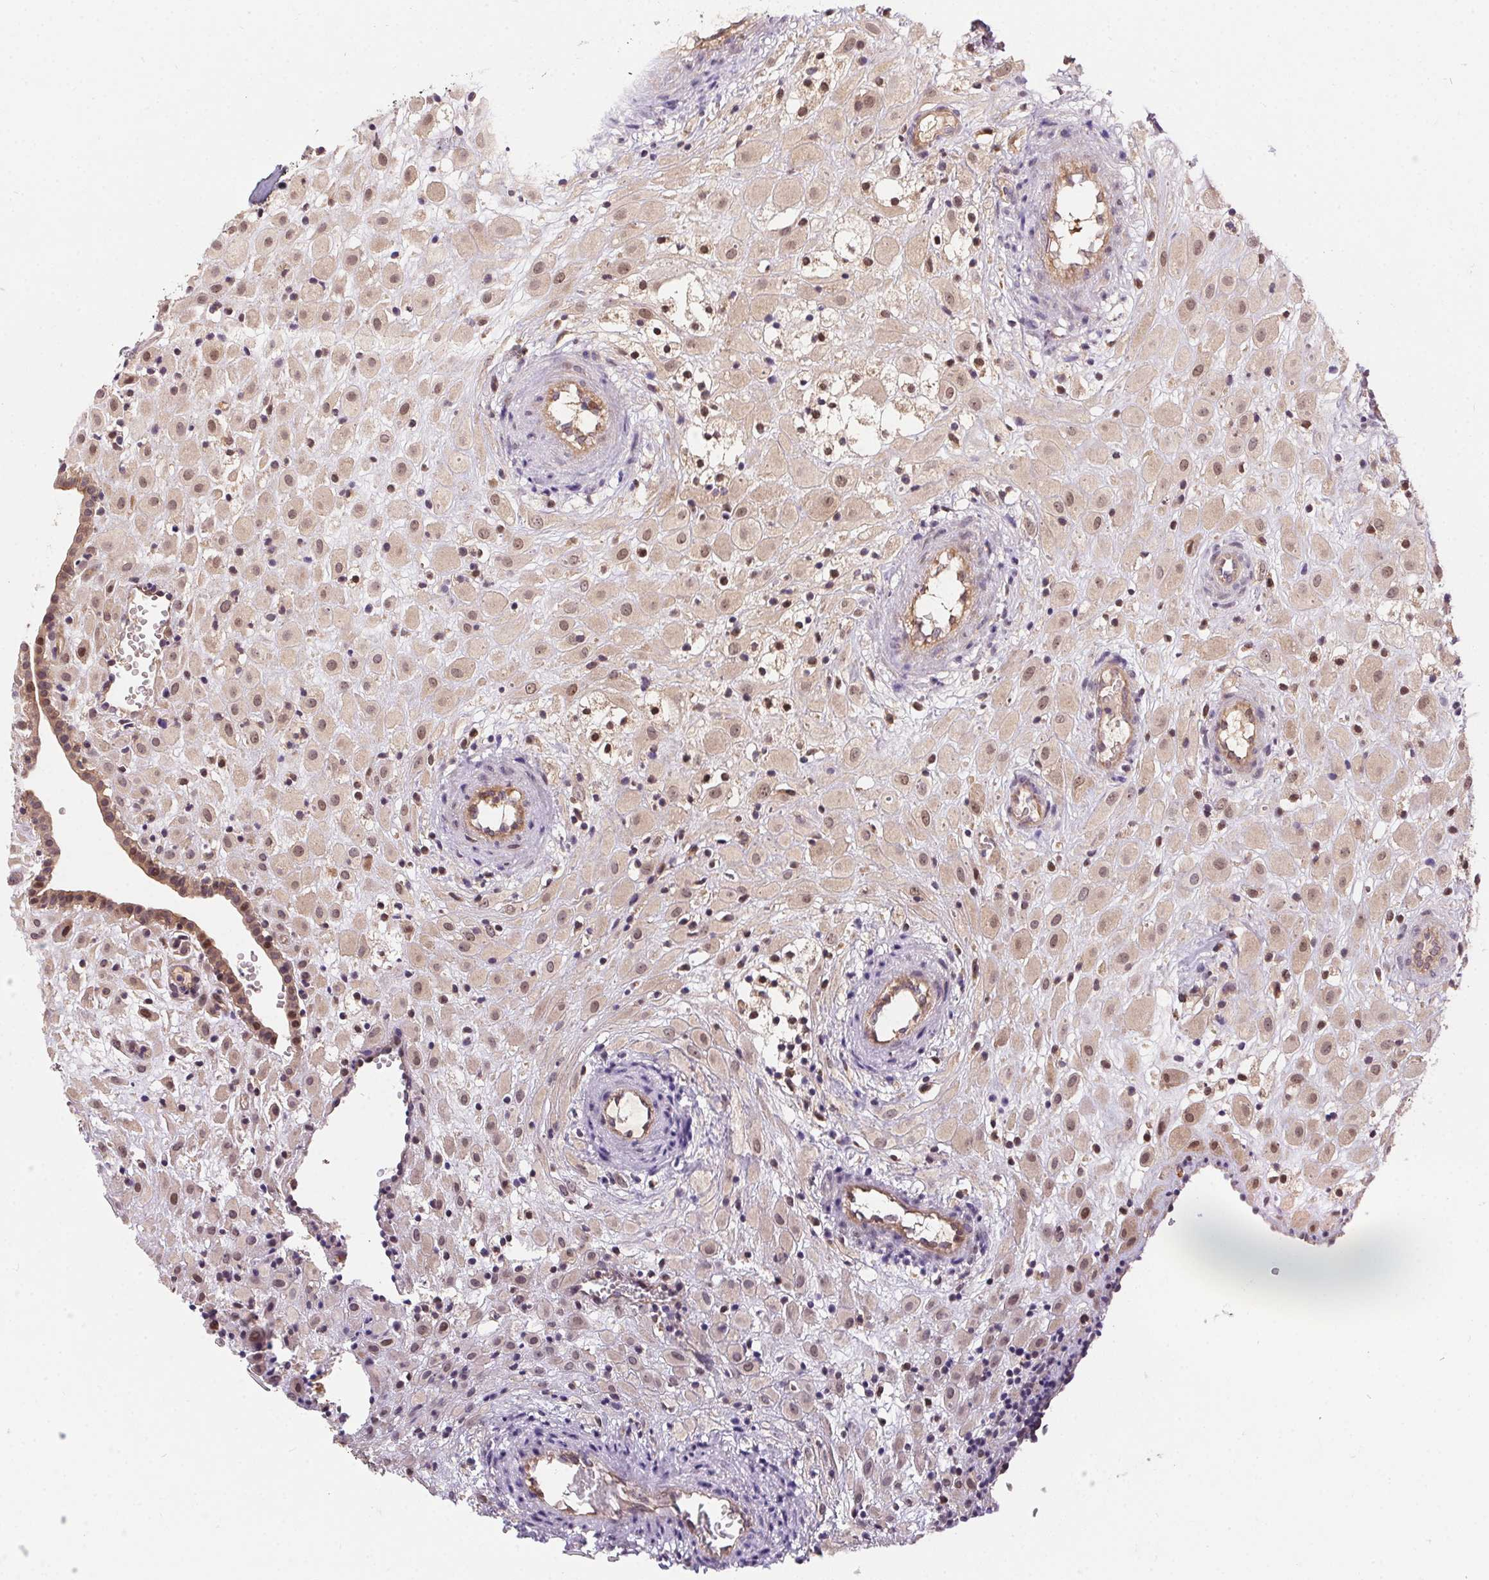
{"staining": {"intensity": "weak", "quantity": ">75%", "location": "cytoplasmic/membranous,nuclear"}, "tissue": "placenta", "cell_type": "Decidual cells", "image_type": "normal", "snomed": [{"axis": "morphology", "description": "Normal tissue, NOS"}, {"axis": "topography", "description": "Placenta"}], "caption": "IHC histopathology image of unremarkable placenta: human placenta stained using immunohistochemistry exhibits low levels of weak protein expression localized specifically in the cytoplasmic/membranous,nuclear of decidual cells, appearing as a cytoplasmic/membranous,nuclear brown color.", "gene": "NUDT16", "patient": {"sex": "female", "age": 24}}